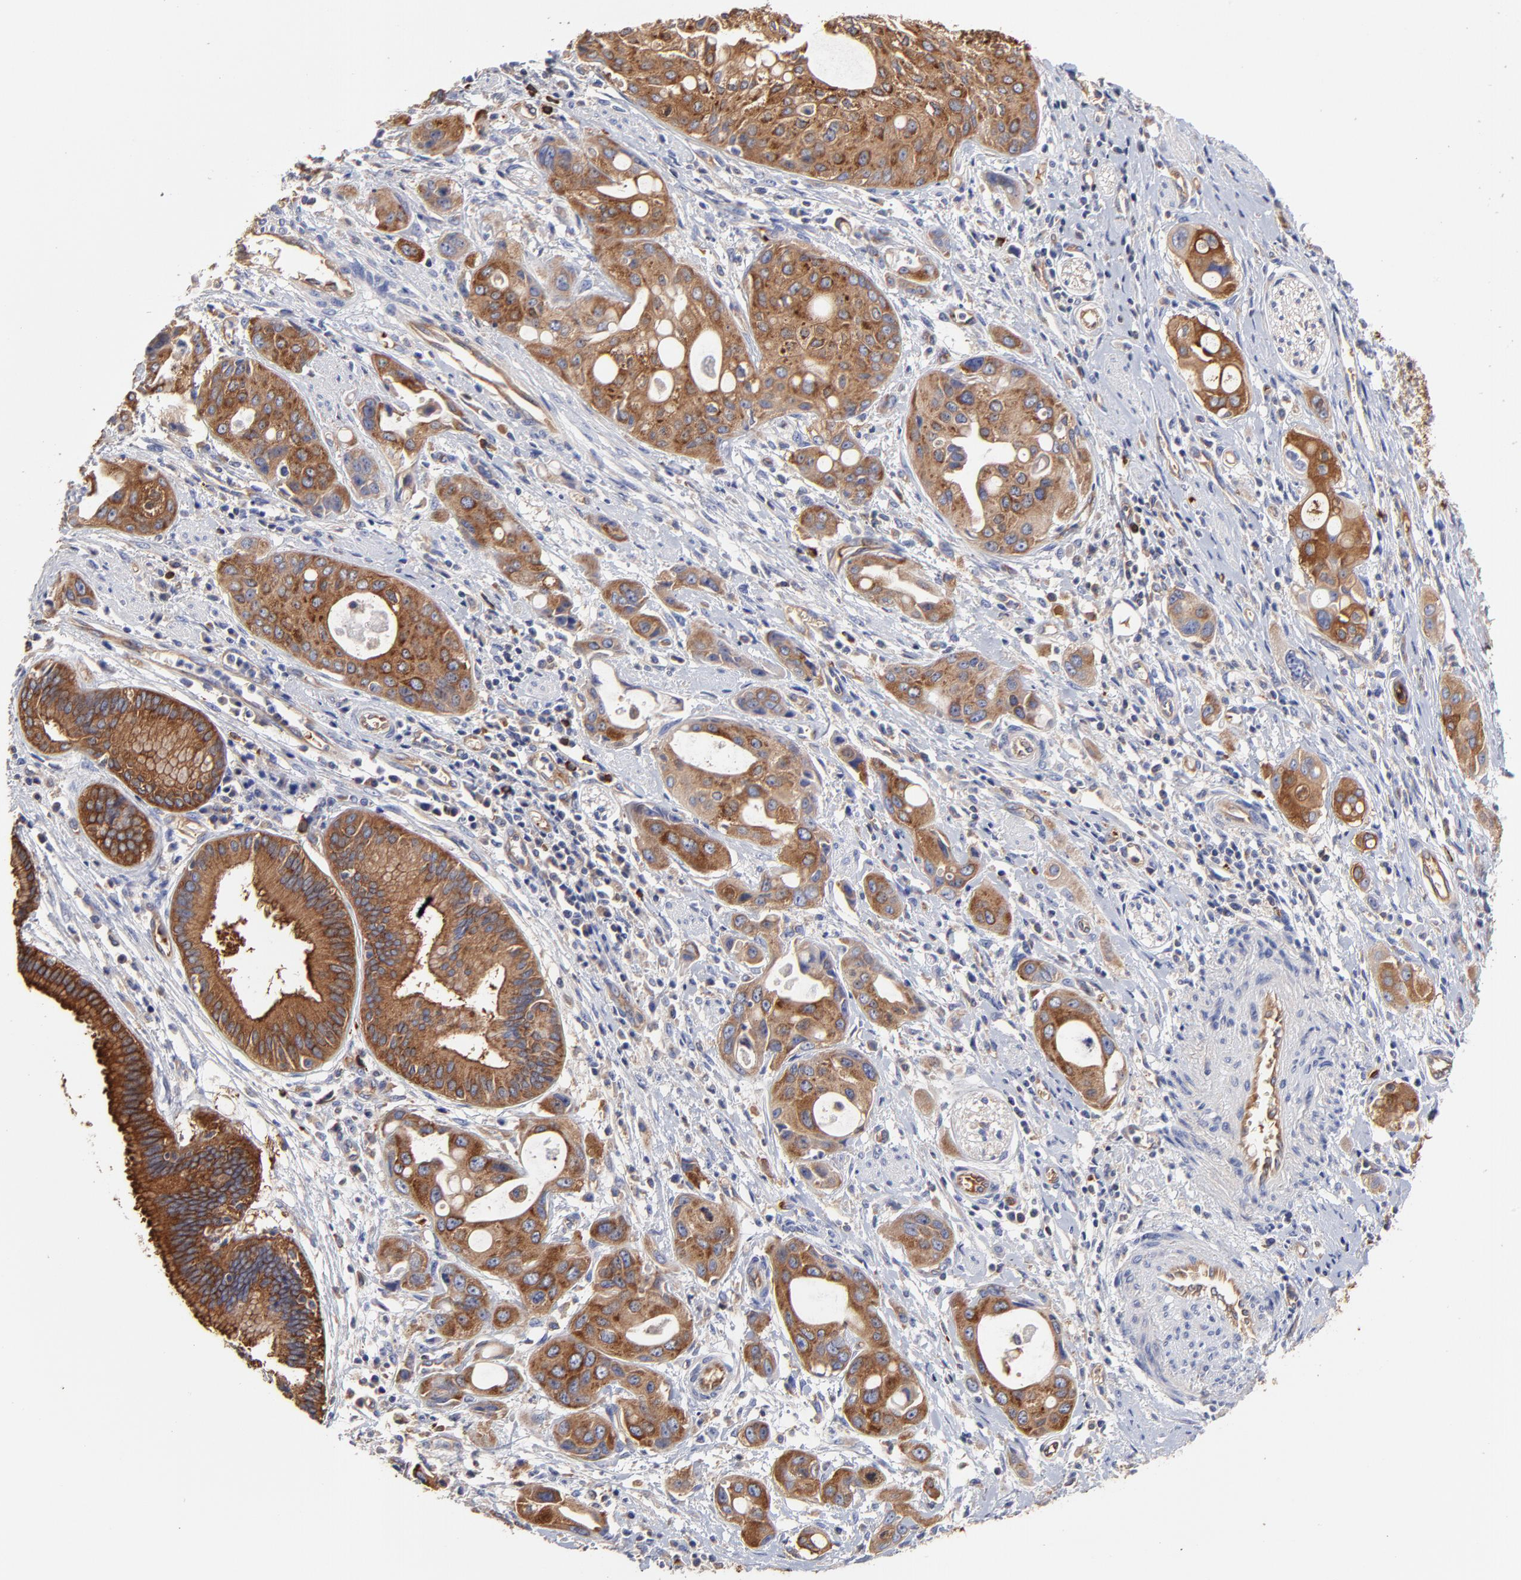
{"staining": {"intensity": "moderate", "quantity": ">75%", "location": "cytoplasmic/membranous"}, "tissue": "pancreatic cancer", "cell_type": "Tumor cells", "image_type": "cancer", "snomed": [{"axis": "morphology", "description": "Adenocarcinoma, NOS"}, {"axis": "topography", "description": "Pancreas"}], "caption": "Moderate cytoplasmic/membranous positivity for a protein is present in about >75% of tumor cells of pancreatic adenocarcinoma using immunohistochemistry (IHC).", "gene": "CD2AP", "patient": {"sex": "female", "age": 60}}